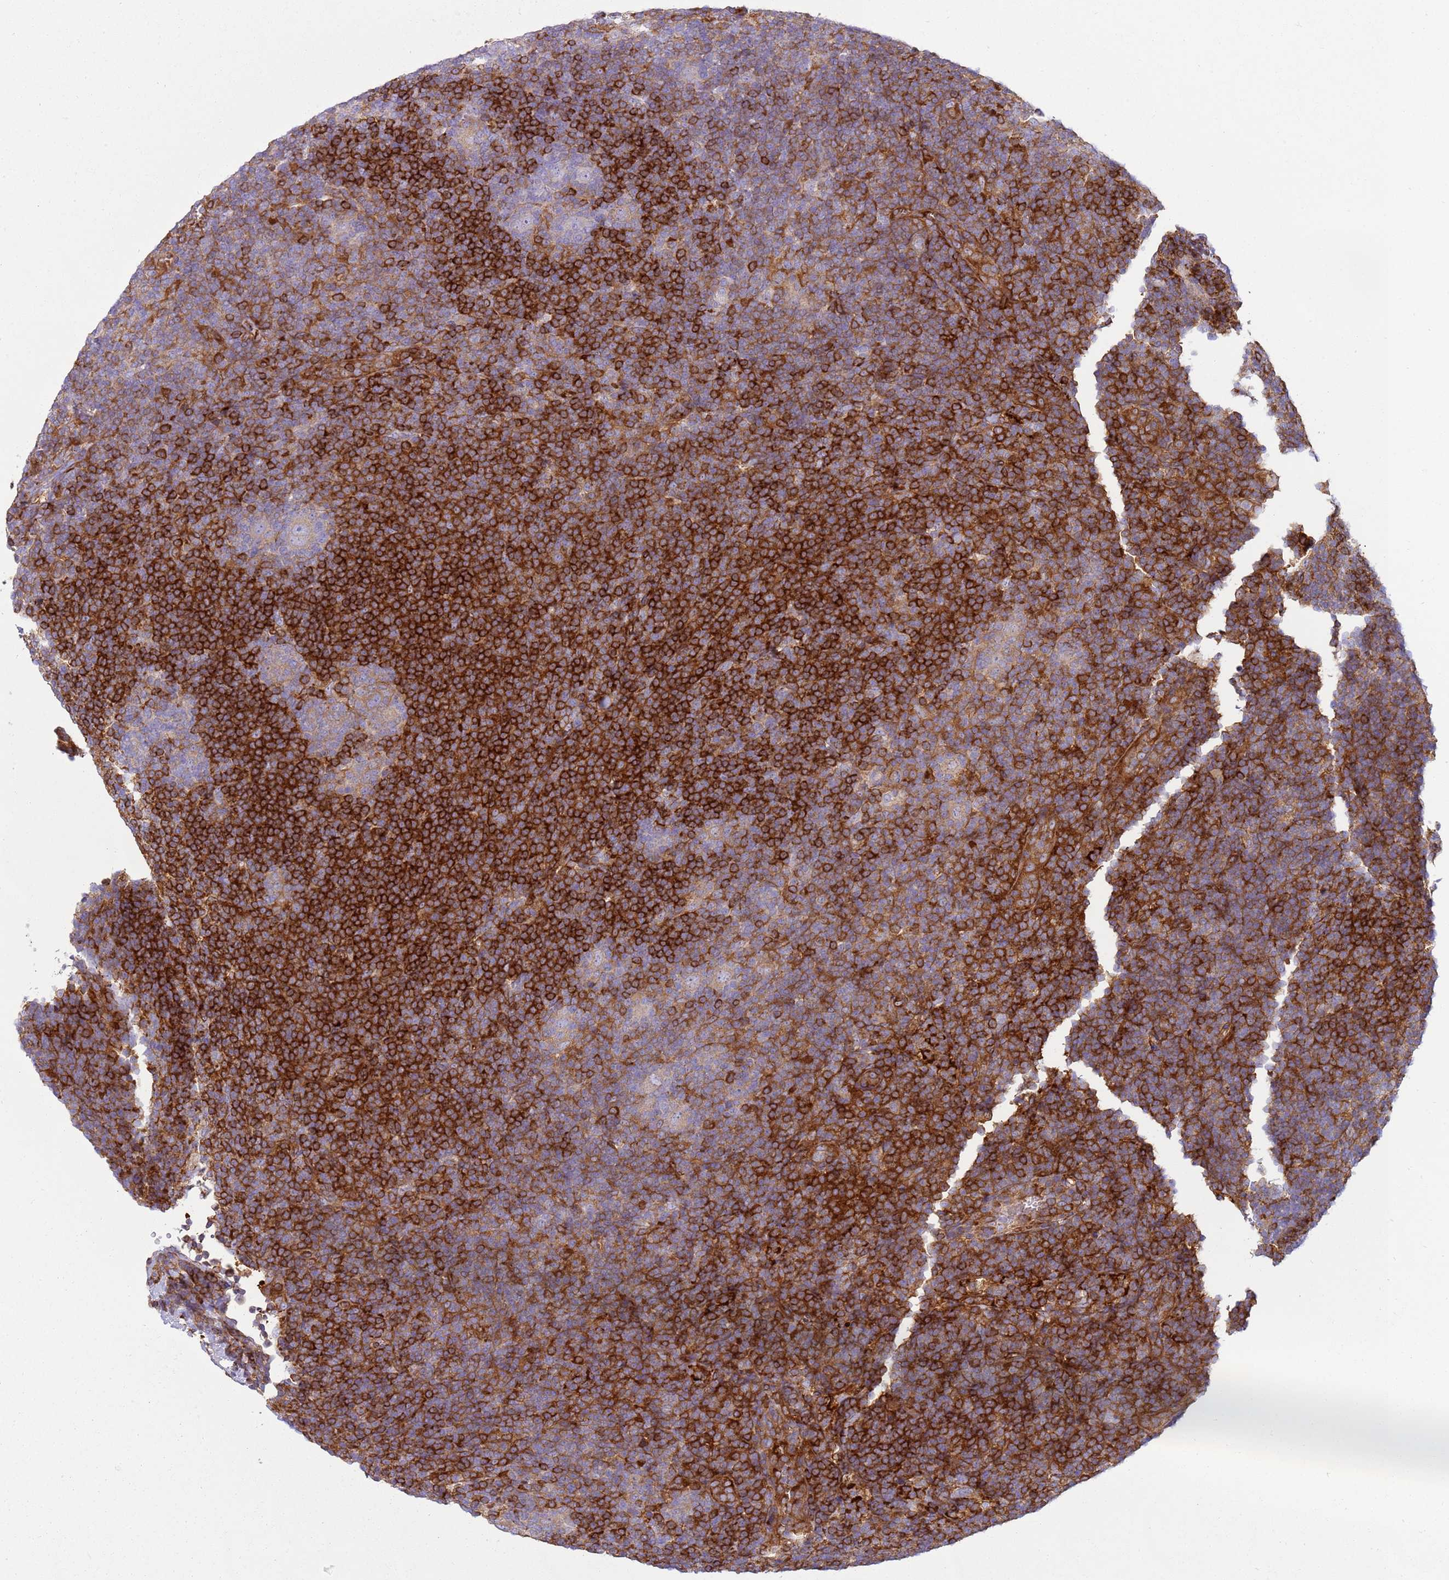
{"staining": {"intensity": "weak", "quantity": "25%-75%", "location": "cytoplasmic/membranous"}, "tissue": "lymphoma", "cell_type": "Tumor cells", "image_type": "cancer", "snomed": [{"axis": "morphology", "description": "Hodgkin's disease, NOS"}, {"axis": "topography", "description": "Lymph node"}], "caption": "Immunohistochemical staining of lymphoma demonstrates low levels of weak cytoplasmic/membranous protein staining in about 25%-75% of tumor cells.", "gene": "SNX21", "patient": {"sex": "female", "age": 57}}